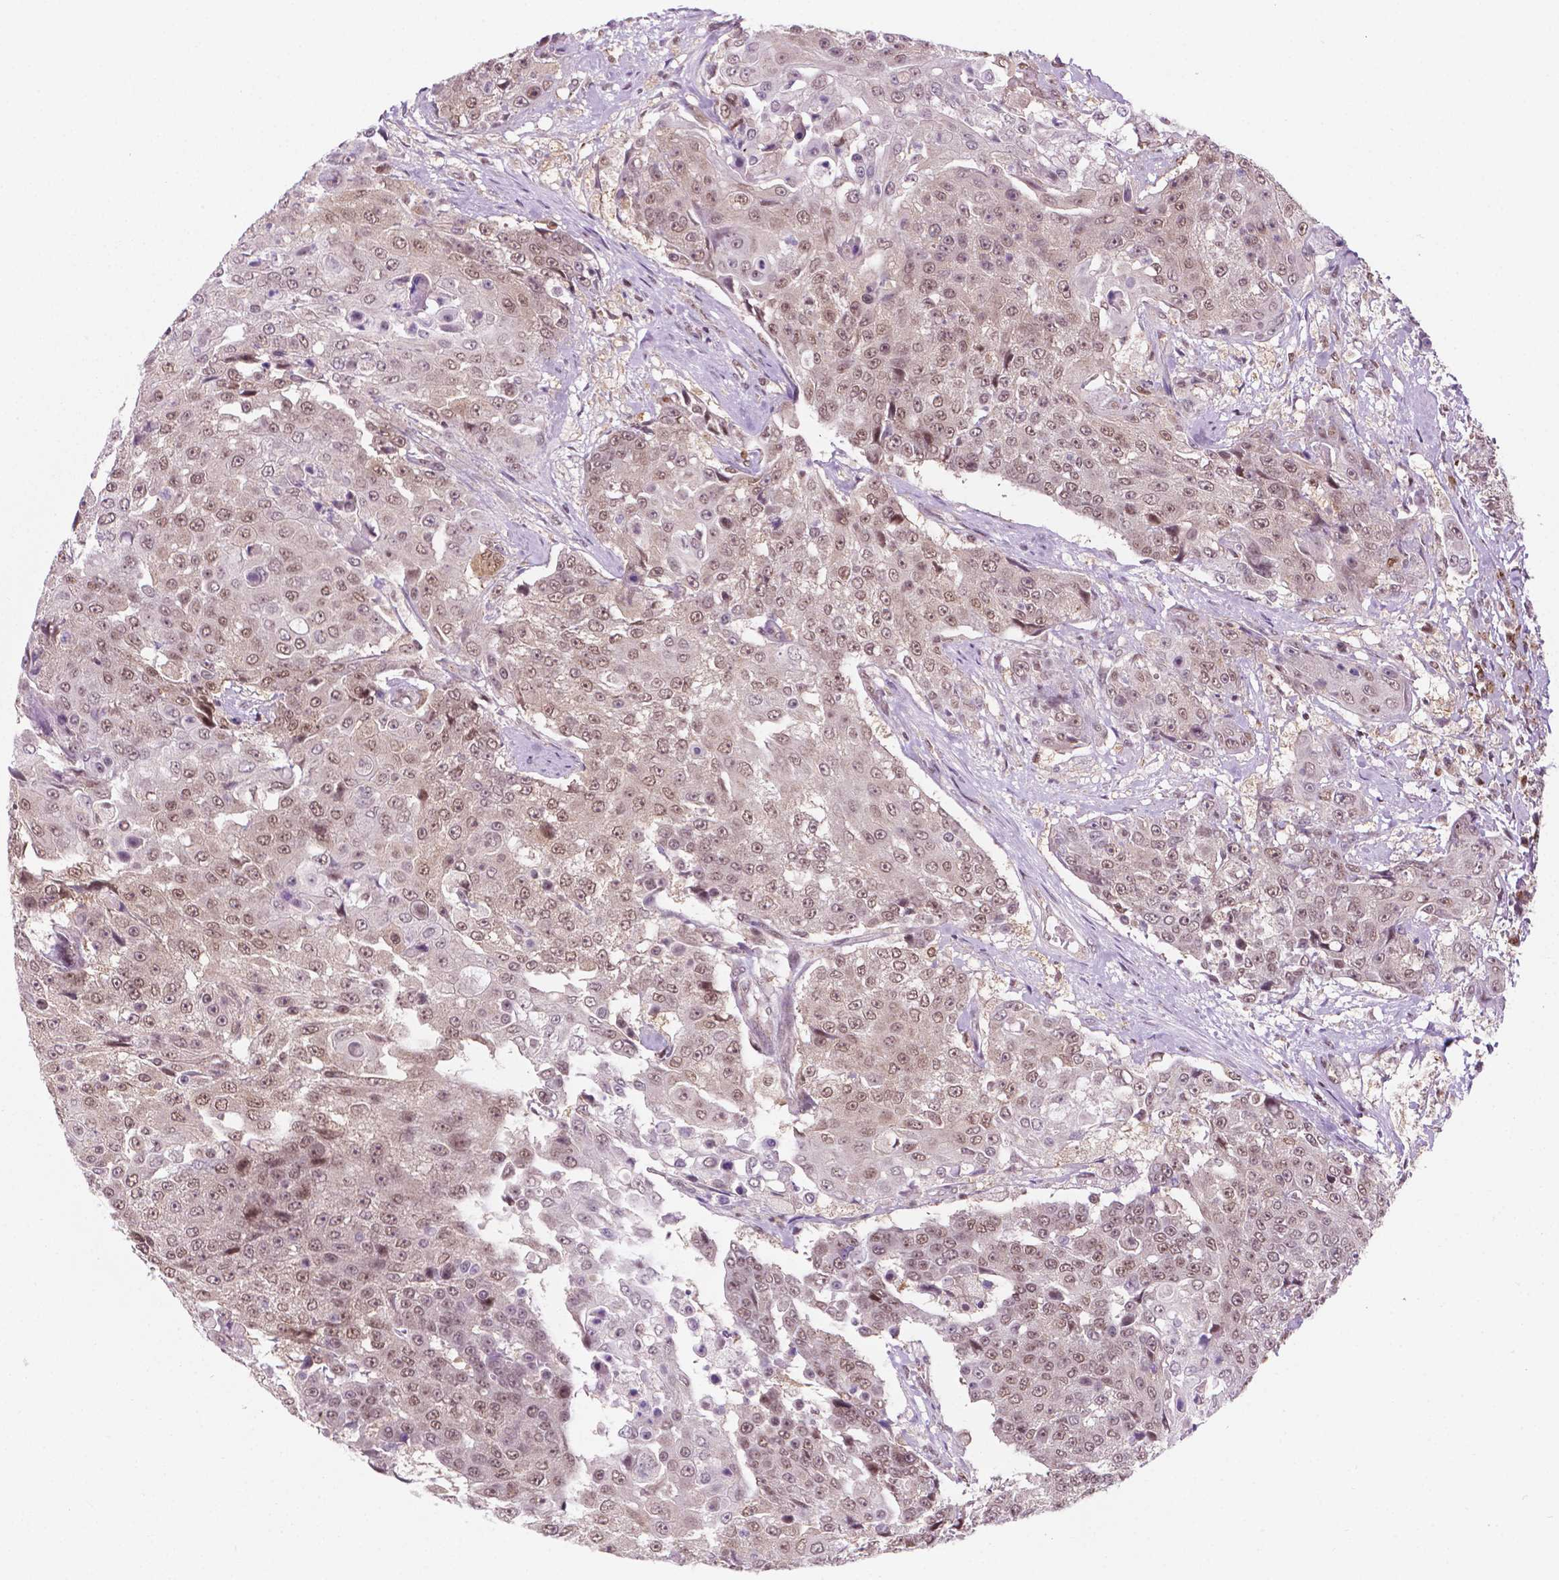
{"staining": {"intensity": "moderate", "quantity": ">75%", "location": "nuclear"}, "tissue": "urothelial cancer", "cell_type": "Tumor cells", "image_type": "cancer", "snomed": [{"axis": "morphology", "description": "Urothelial carcinoma, High grade"}, {"axis": "topography", "description": "Urinary bladder"}], "caption": "Tumor cells demonstrate moderate nuclear positivity in about >75% of cells in urothelial carcinoma (high-grade).", "gene": "PER2", "patient": {"sex": "female", "age": 63}}